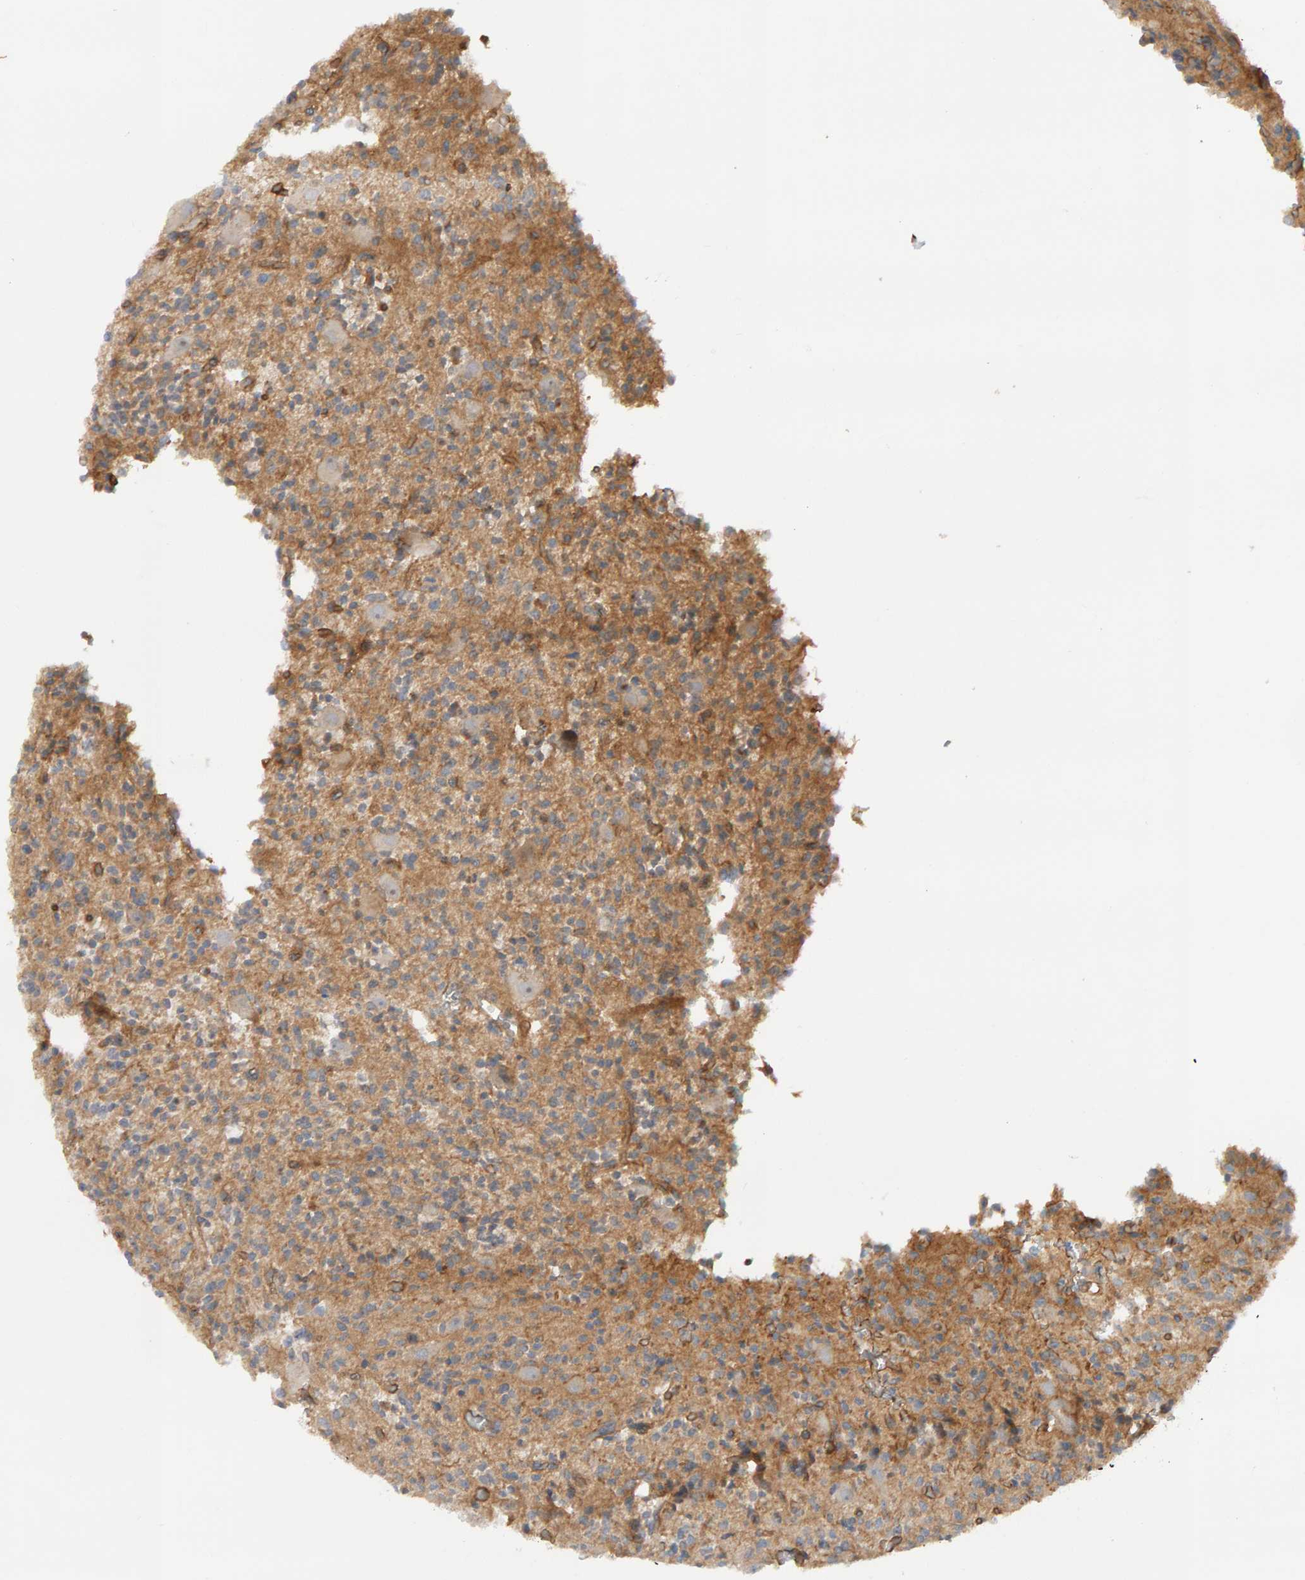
{"staining": {"intensity": "negative", "quantity": "none", "location": "none"}, "tissue": "glioma", "cell_type": "Tumor cells", "image_type": "cancer", "snomed": [{"axis": "morphology", "description": "Glioma, malignant, High grade"}, {"axis": "topography", "description": "Brain"}], "caption": "This photomicrograph is of glioma stained with immunohistochemistry to label a protein in brown with the nuclei are counter-stained blue. There is no staining in tumor cells.", "gene": "PPP1R16A", "patient": {"sex": "male", "age": 34}}